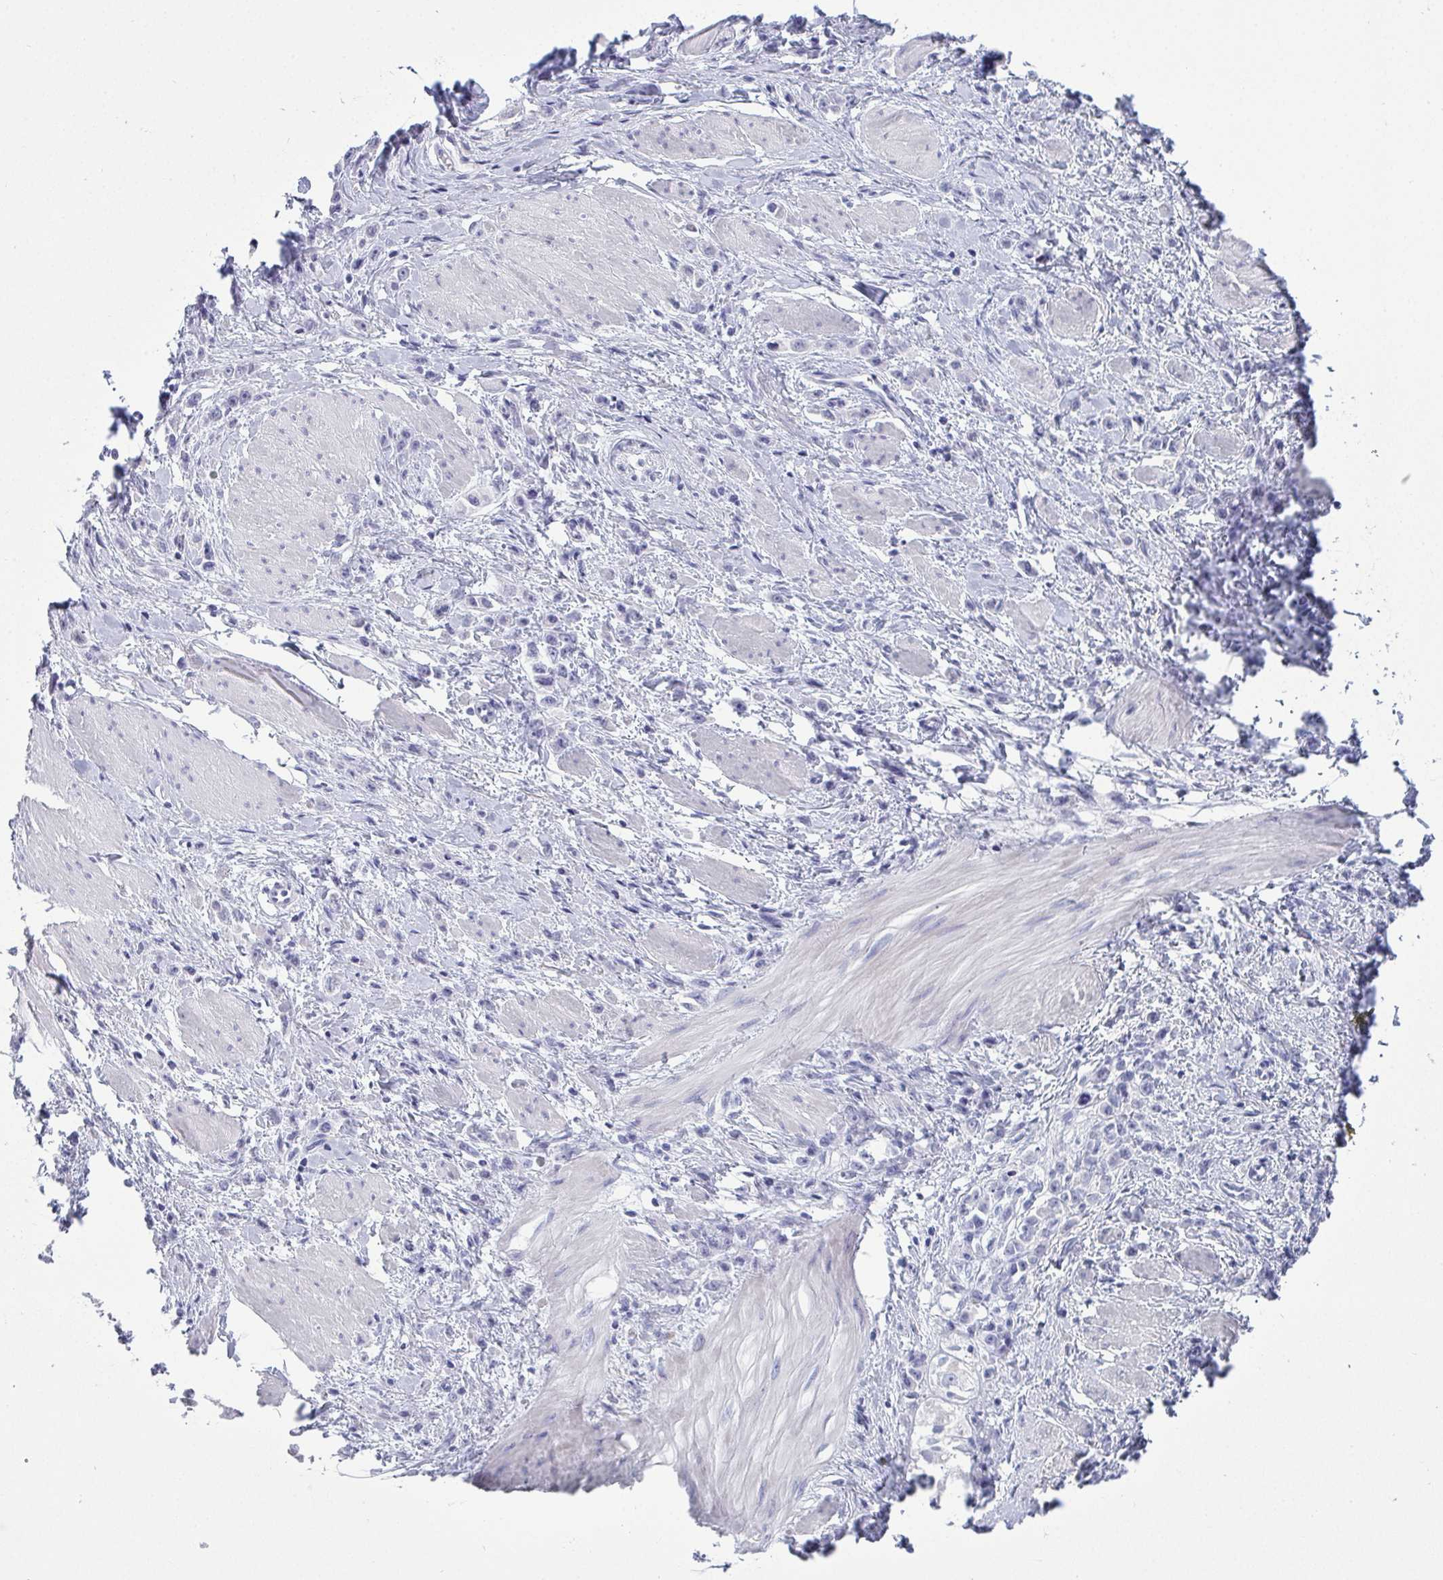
{"staining": {"intensity": "negative", "quantity": "none", "location": "none"}, "tissue": "stomach cancer", "cell_type": "Tumor cells", "image_type": "cancer", "snomed": [{"axis": "morphology", "description": "Adenocarcinoma, NOS"}, {"axis": "topography", "description": "Stomach"}], "caption": "Immunohistochemistry image of human stomach cancer (adenocarcinoma) stained for a protein (brown), which shows no positivity in tumor cells.", "gene": "SERPINB10", "patient": {"sex": "male", "age": 47}}